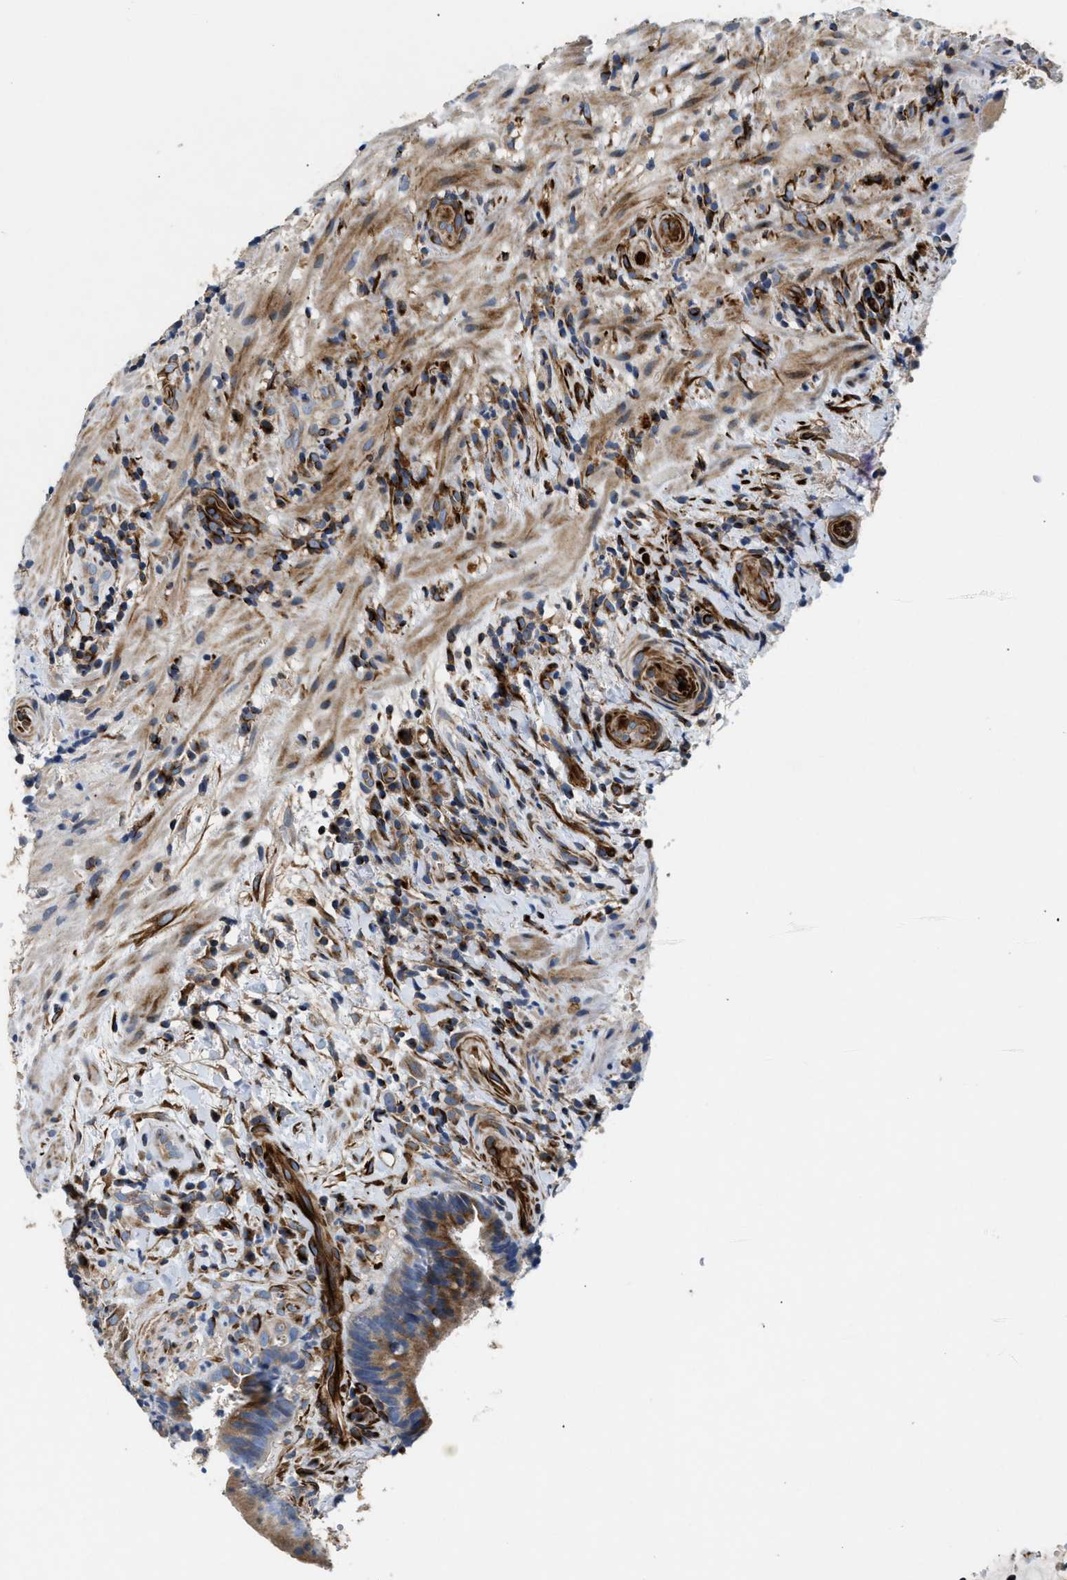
{"staining": {"intensity": "moderate", "quantity": ">75%", "location": "cytoplasmic/membranous"}, "tissue": "colorectal cancer", "cell_type": "Tumor cells", "image_type": "cancer", "snomed": [{"axis": "morphology", "description": "Adenocarcinoma, NOS"}, {"axis": "topography", "description": "Colon"}], "caption": "Colorectal cancer (adenocarcinoma) tissue exhibits moderate cytoplasmic/membranous expression in approximately >75% of tumor cells, visualized by immunohistochemistry.", "gene": "IL17RC", "patient": {"sex": "female", "age": 66}}